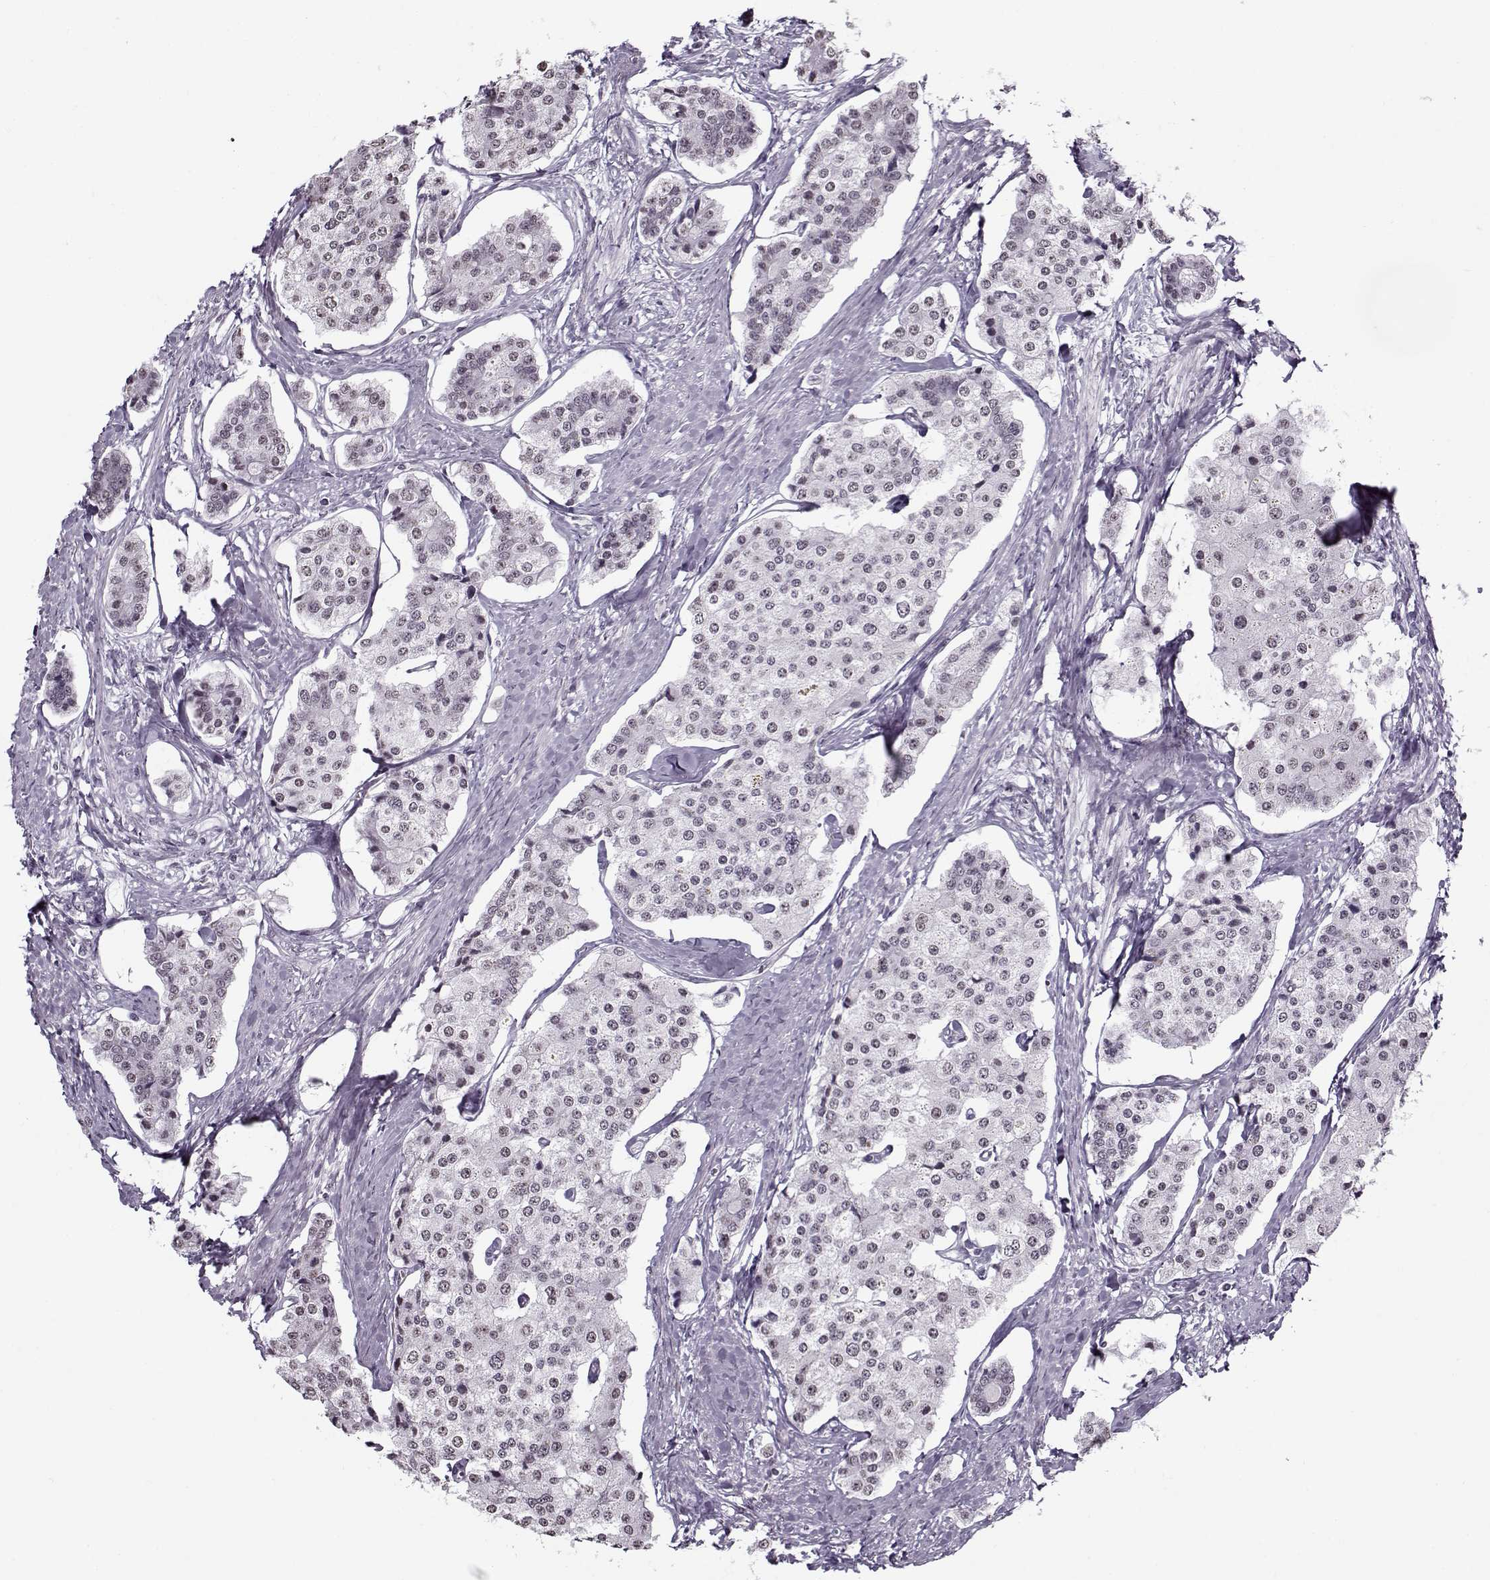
{"staining": {"intensity": "negative", "quantity": "none", "location": "none"}, "tissue": "carcinoid", "cell_type": "Tumor cells", "image_type": "cancer", "snomed": [{"axis": "morphology", "description": "Carcinoid, malignant, NOS"}, {"axis": "topography", "description": "Small intestine"}], "caption": "This is an immunohistochemistry (IHC) histopathology image of carcinoid. There is no positivity in tumor cells.", "gene": "PRMT8", "patient": {"sex": "female", "age": 65}}